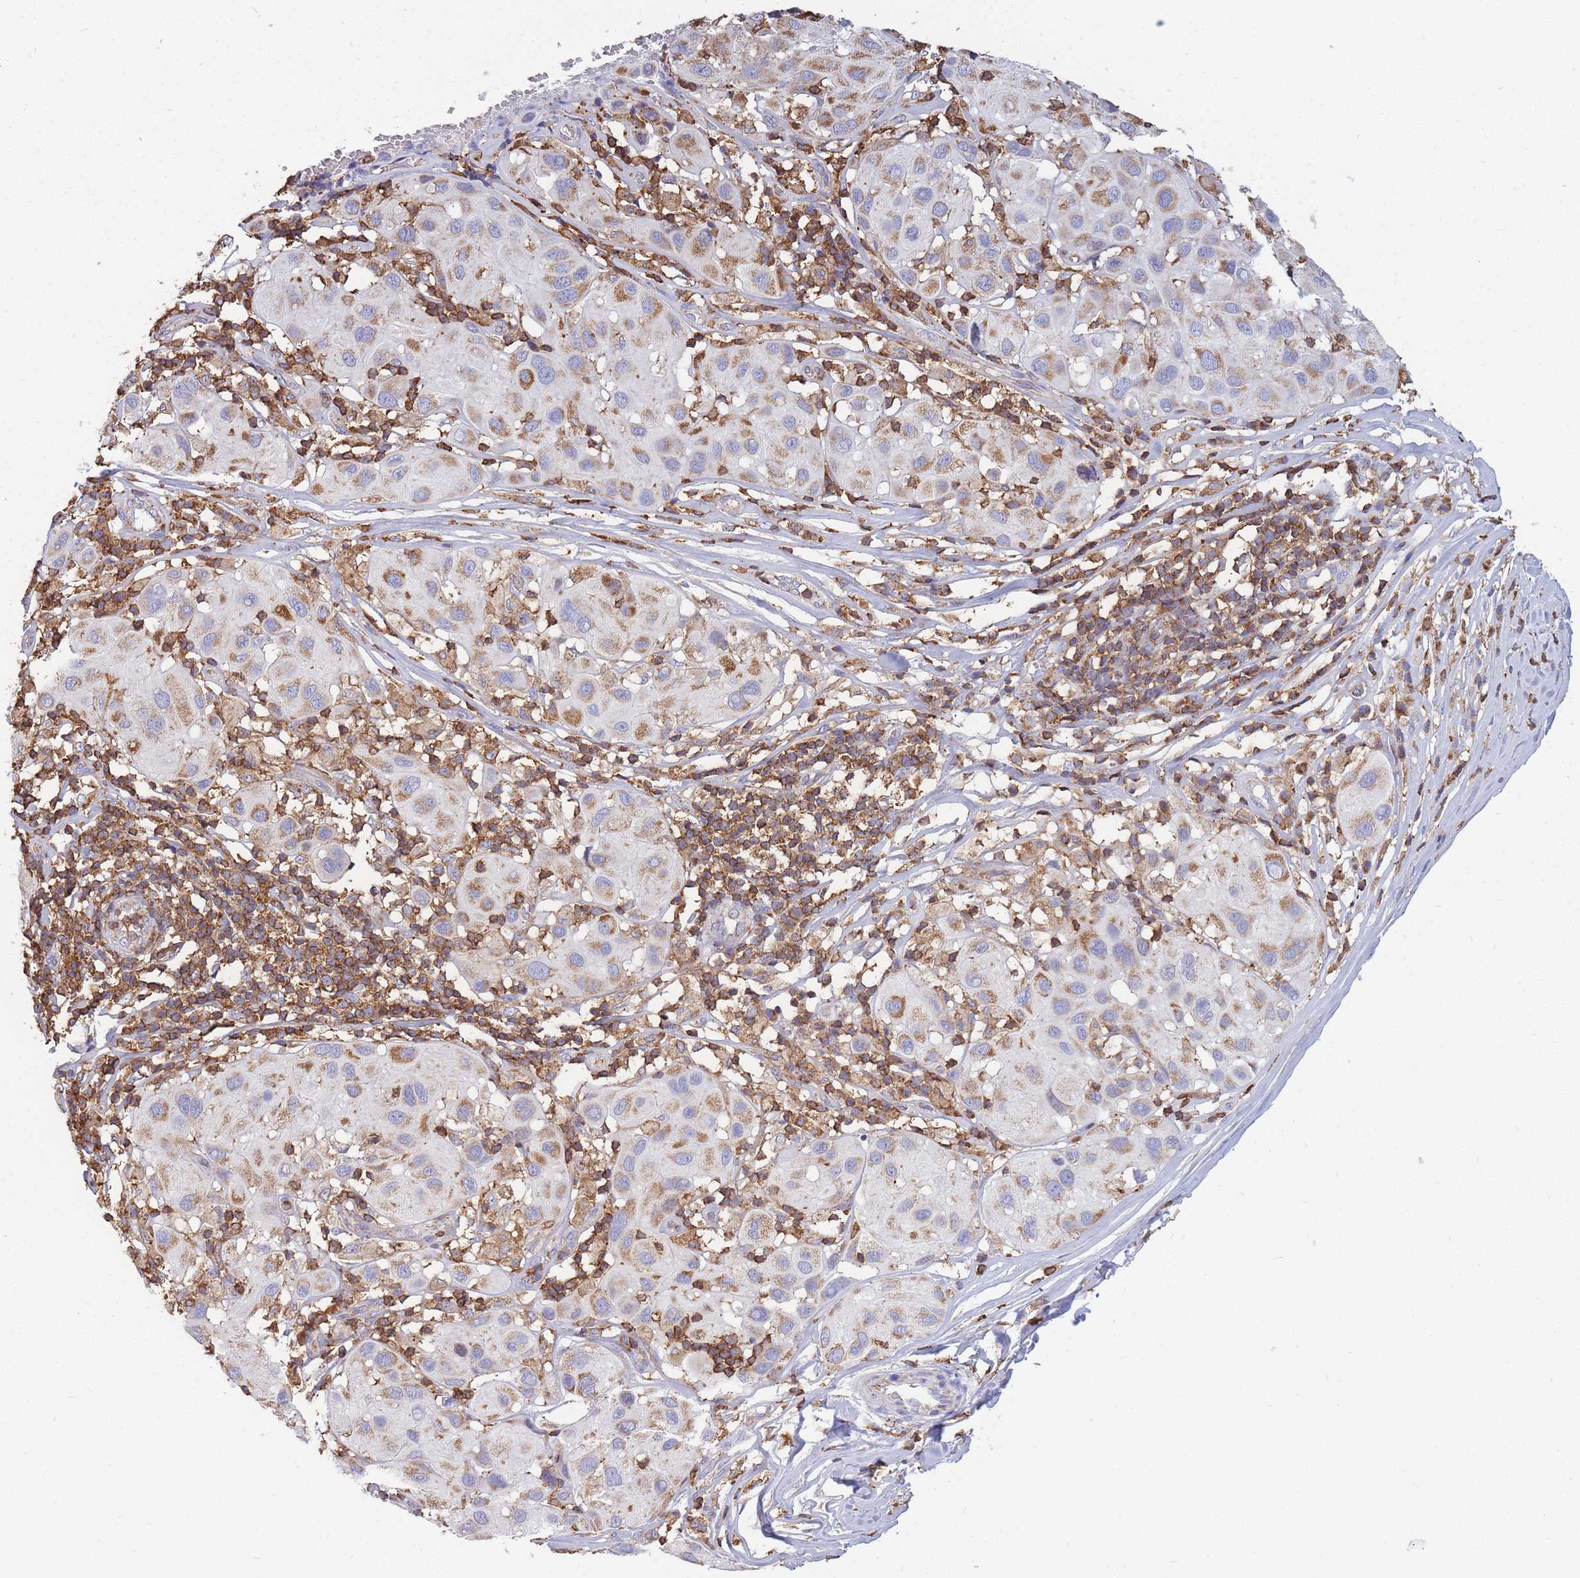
{"staining": {"intensity": "moderate", "quantity": ">75%", "location": "cytoplasmic/membranous"}, "tissue": "melanoma", "cell_type": "Tumor cells", "image_type": "cancer", "snomed": [{"axis": "morphology", "description": "Malignant melanoma, Metastatic site"}, {"axis": "topography", "description": "Skin"}], "caption": "Melanoma stained with a brown dye demonstrates moderate cytoplasmic/membranous positive staining in about >75% of tumor cells.", "gene": "MRPL54", "patient": {"sex": "male", "age": 41}}